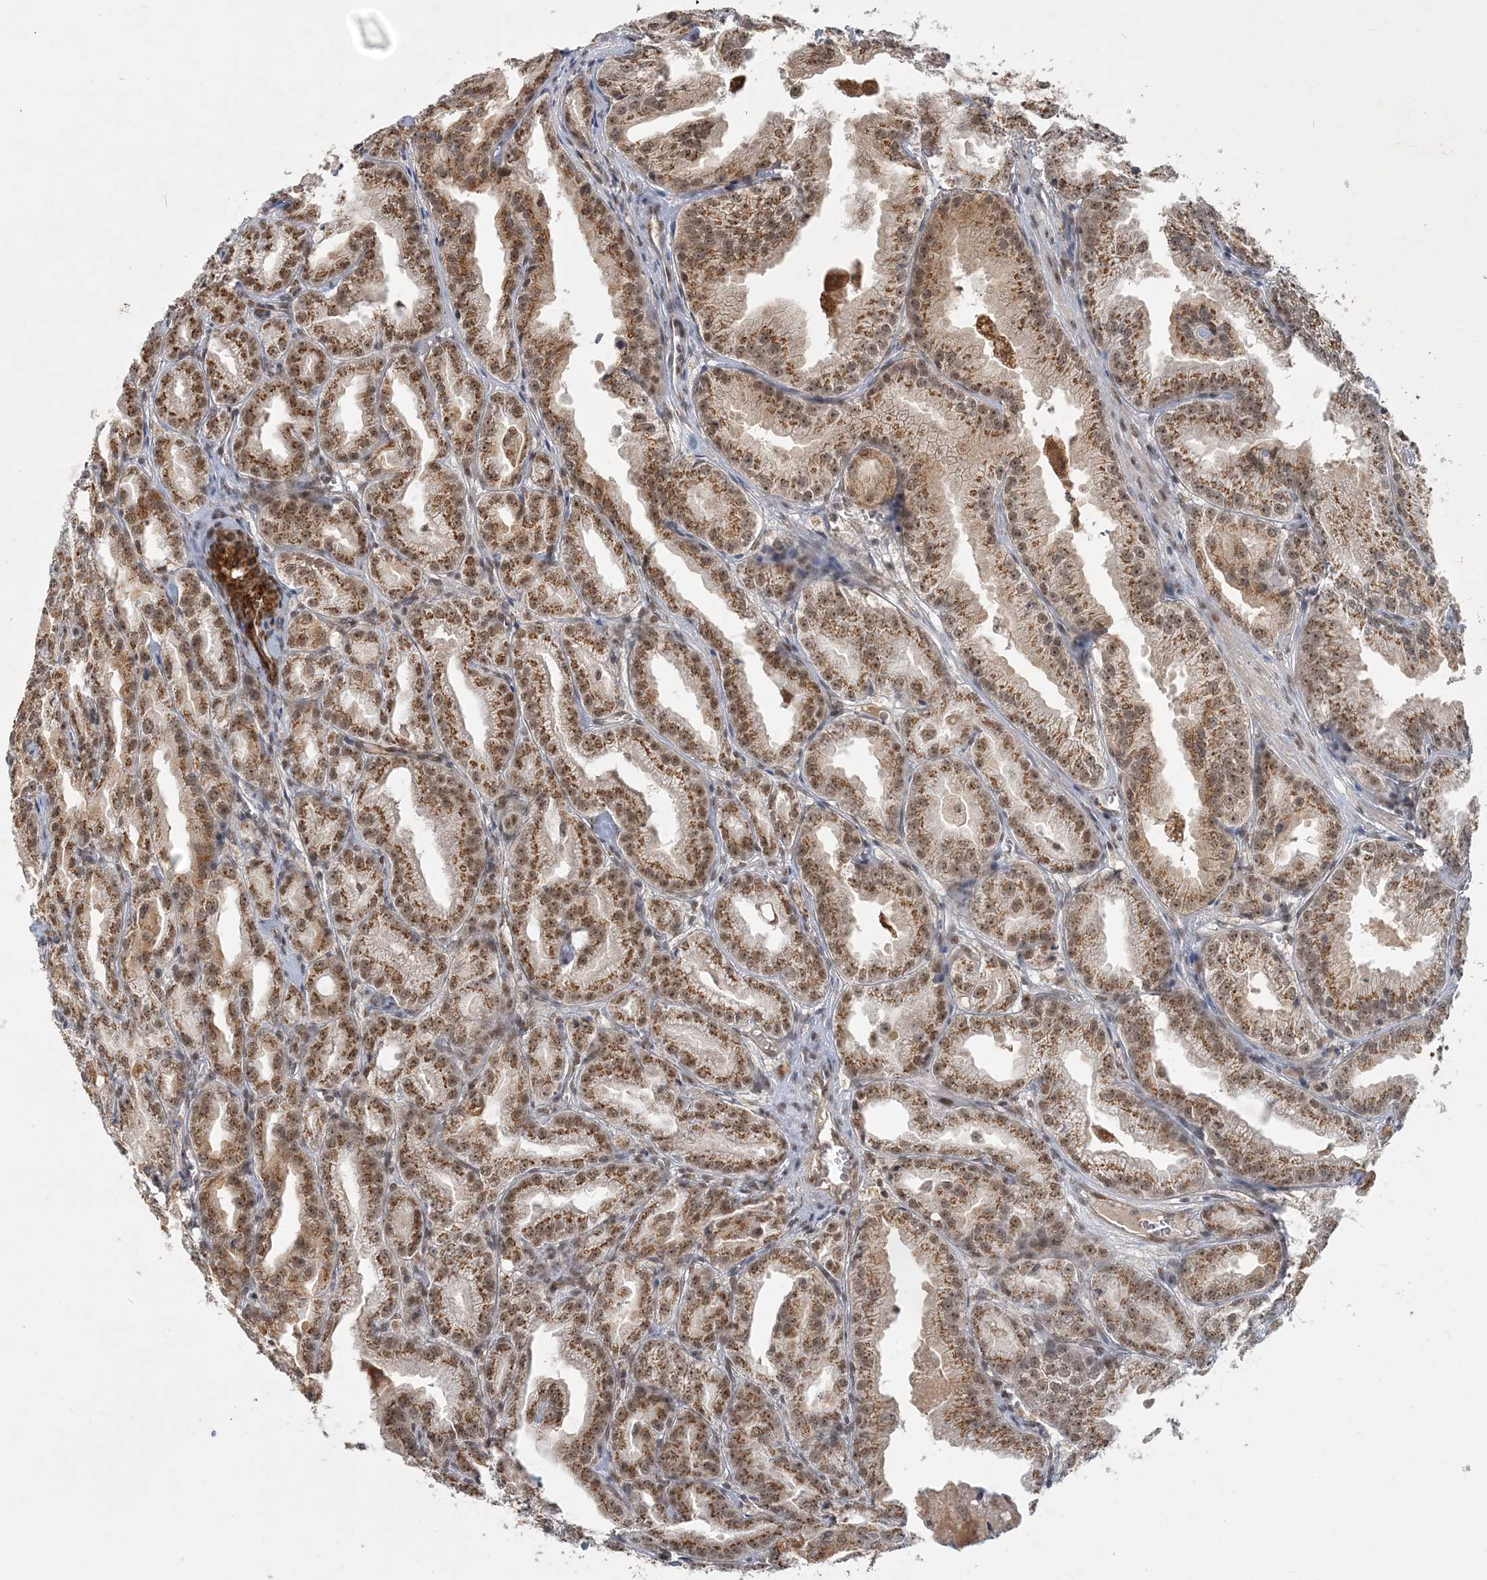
{"staining": {"intensity": "moderate", "quantity": ">75%", "location": "cytoplasmic/membranous,nuclear"}, "tissue": "prostate cancer", "cell_type": "Tumor cells", "image_type": "cancer", "snomed": [{"axis": "morphology", "description": "Adenocarcinoma, High grade"}, {"axis": "topography", "description": "Prostate"}], "caption": "Immunohistochemistry (IHC) of human prostate cancer exhibits medium levels of moderate cytoplasmic/membranous and nuclear expression in approximately >75% of tumor cells.", "gene": "PLRG1", "patient": {"sex": "male", "age": 61}}